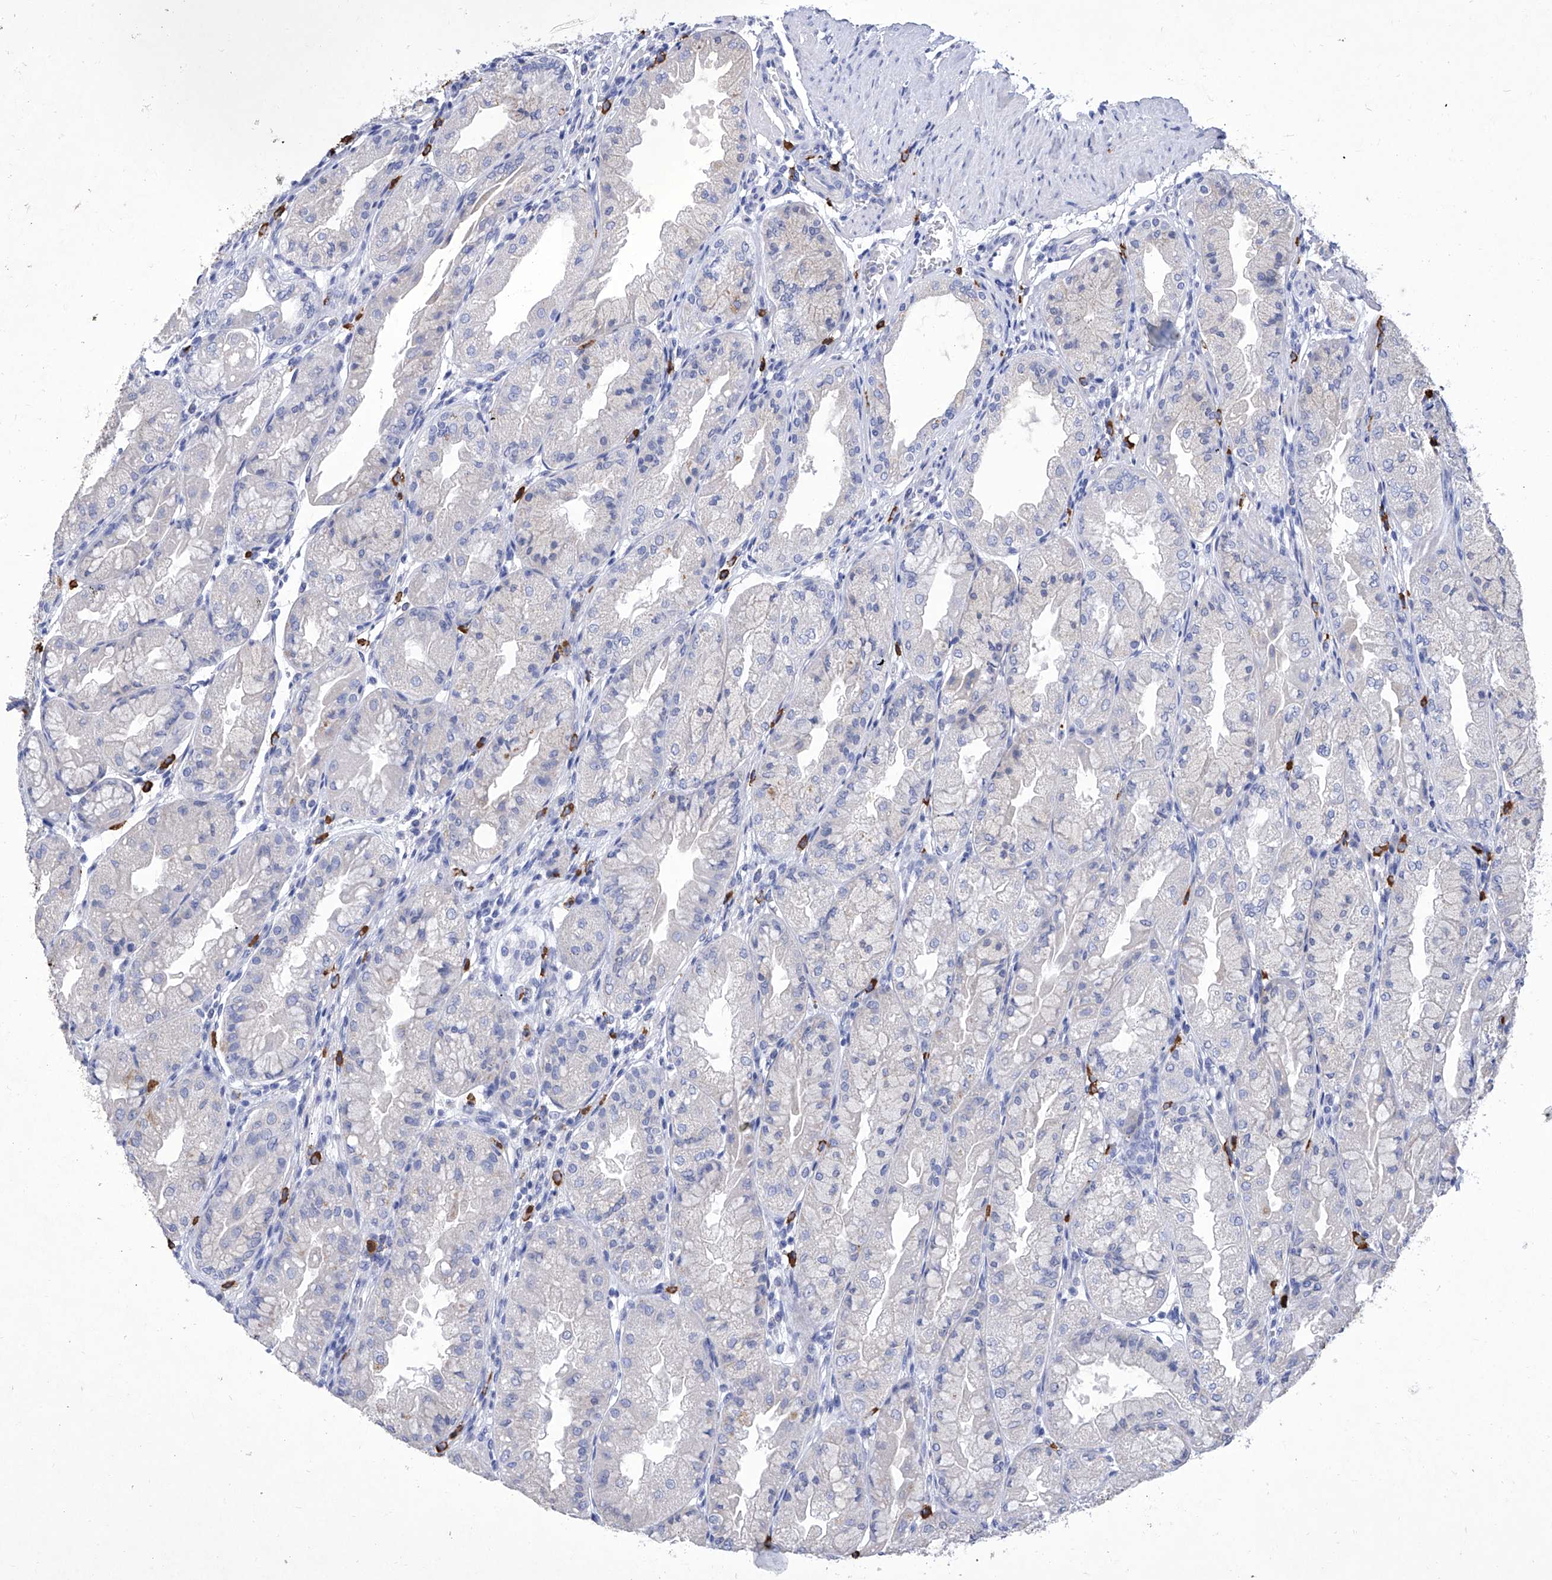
{"staining": {"intensity": "negative", "quantity": "none", "location": "none"}, "tissue": "stomach", "cell_type": "Glandular cells", "image_type": "normal", "snomed": [{"axis": "morphology", "description": "Normal tissue, NOS"}, {"axis": "topography", "description": "Stomach, upper"}], "caption": "Immunohistochemical staining of benign human stomach reveals no significant staining in glandular cells. (Immunohistochemistry (ihc), brightfield microscopy, high magnification).", "gene": "IFNL2", "patient": {"sex": "male", "age": 47}}